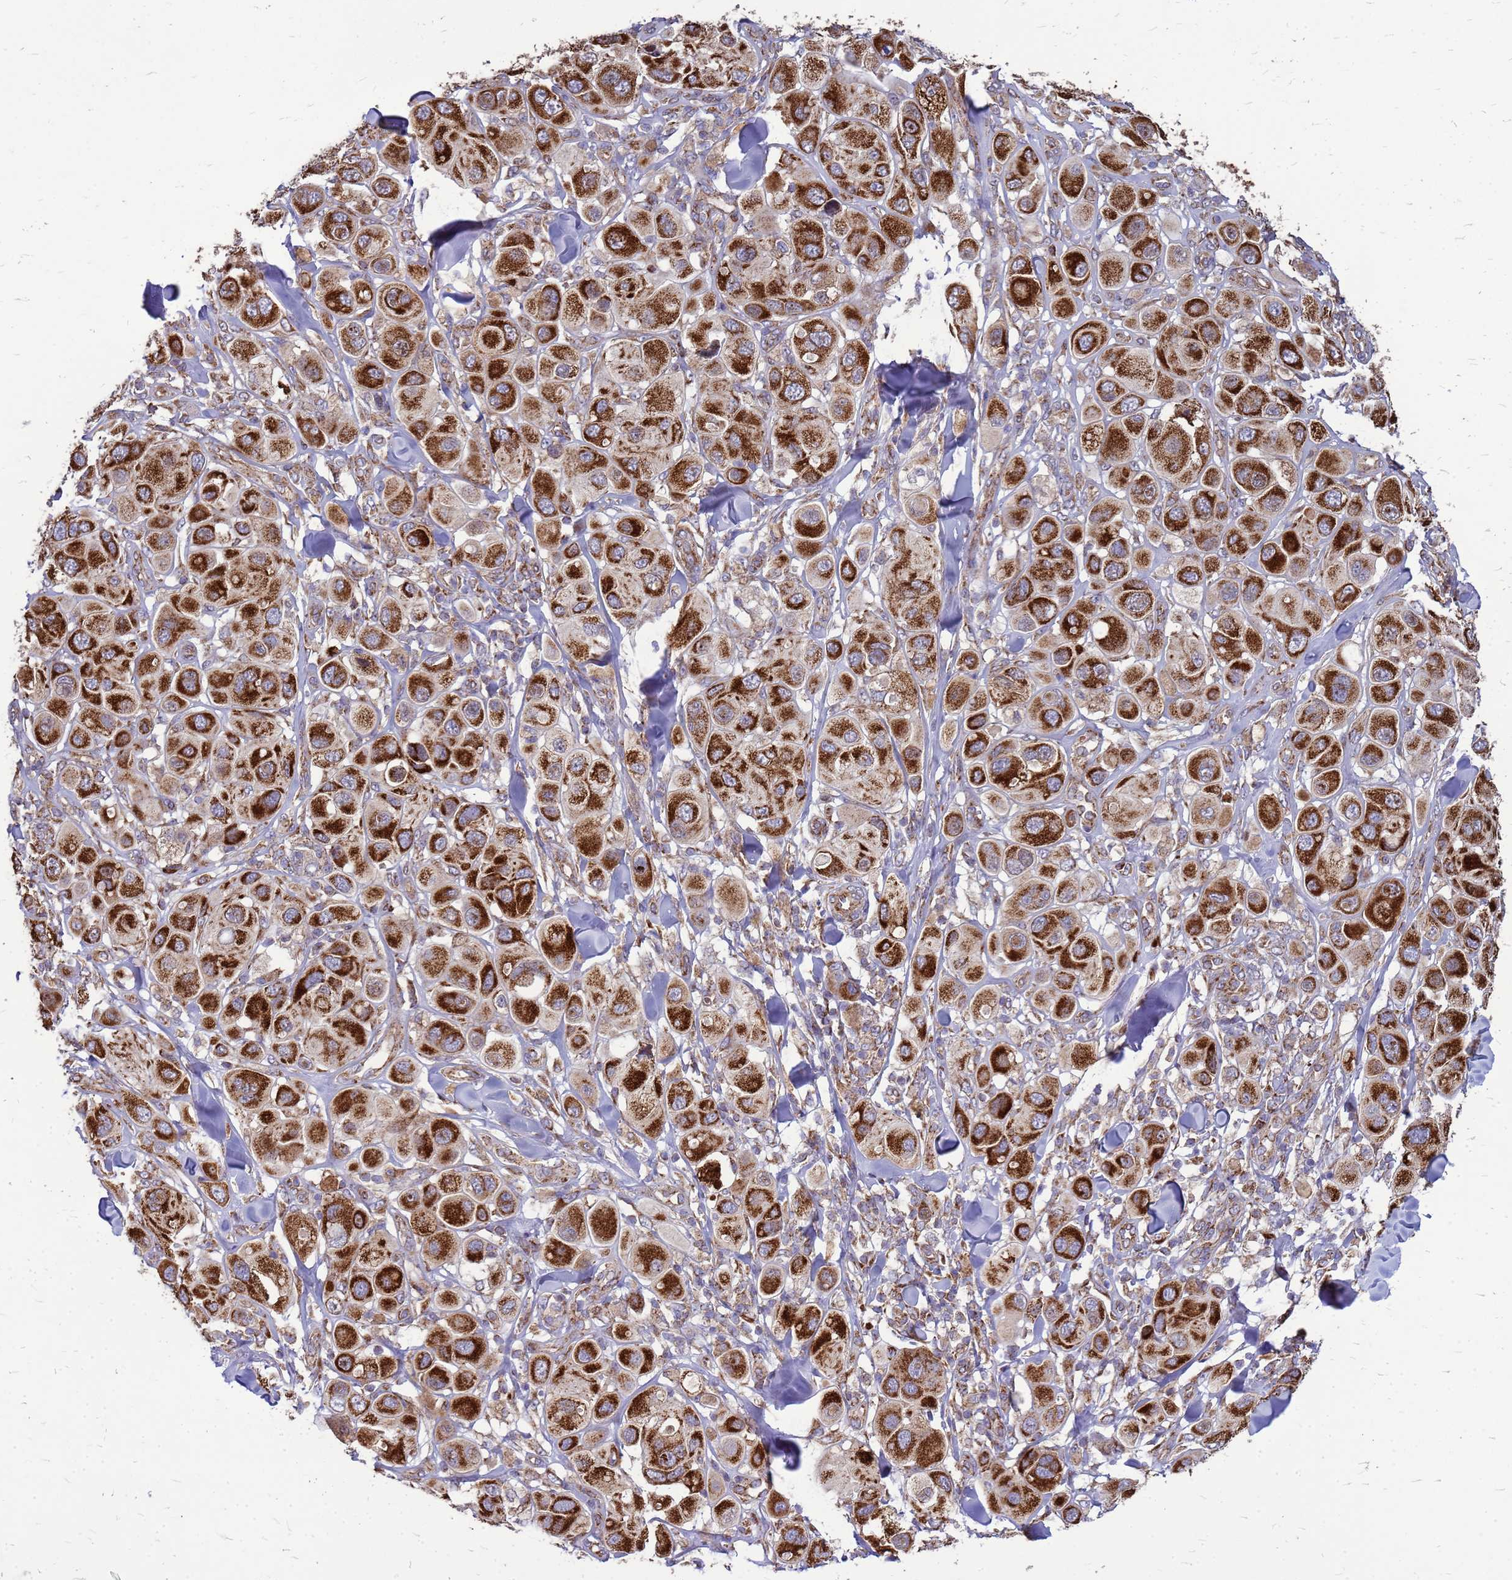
{"staining": {"intensity": "strong", "quantity": ">75%", "location": "cytoplasmic/membranous"}, "tissue": "melanoma", "cell_type": "Tumor cells", "image_type": "cancer", "snomed": [{"axis": "morphology", "description": "Malignant melanoma, Metastatic site"}, {"axis": "topography", "description": "Skin"}], "caption": "Malignant melanoma (metastatic site) stained with a brown dye demonstrates strong cytoplasmic/membranous positive expression in about >75% of tumor cells.", "gene": "FSTL4", "patient": {"sex": "male", "age": 41}}